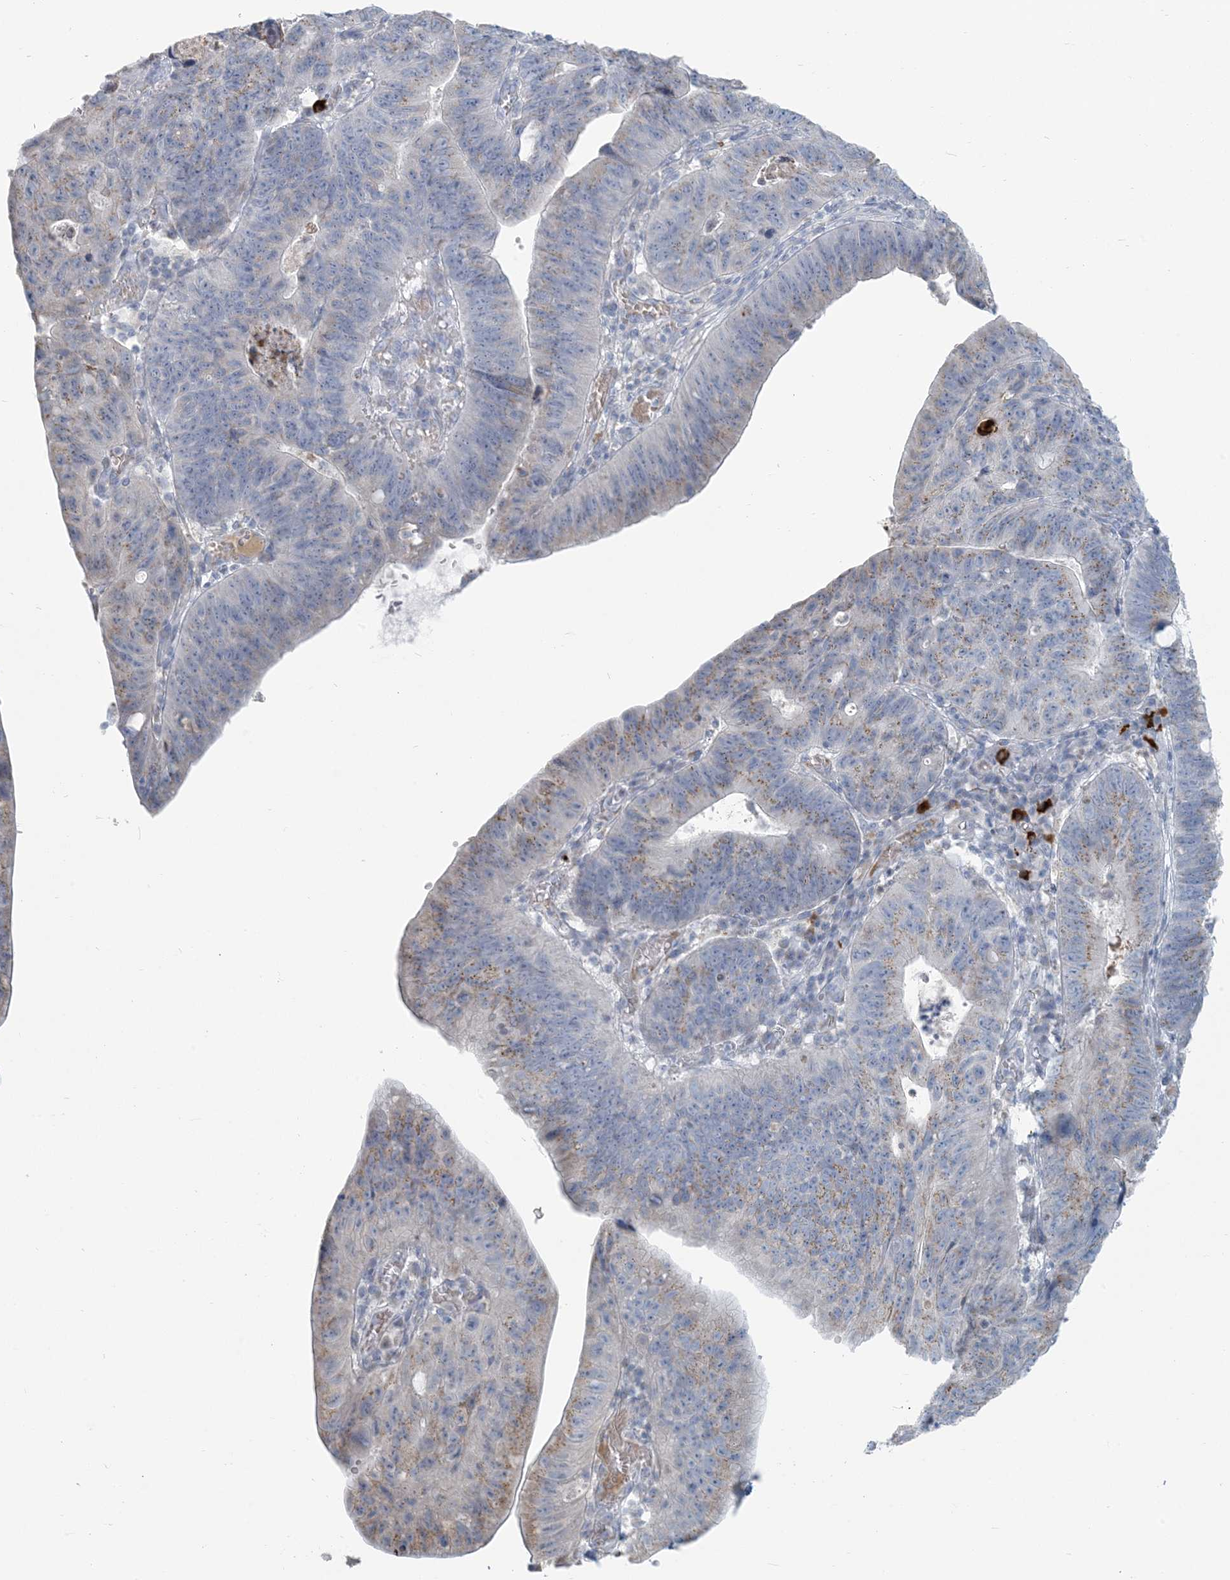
{"staining": {"intensity": "negative", "quantity": "none", "location": "none"}, "tissue": "stomach cancer", "cell_type": "Tumor cells", "image_type": "cancer", "snomed": [{"axis": "morphology", "description": "Adenocarcinoma, NOS"}, {"axis": "topography", "description": "Stomach"}], "caption": "Tumor cells show no significant positivity in stomach cancer. (IHC, brightfield microscopy, high magnification).", "gene": "SCML1", "patient": {"sex": "male", "age": 59}}